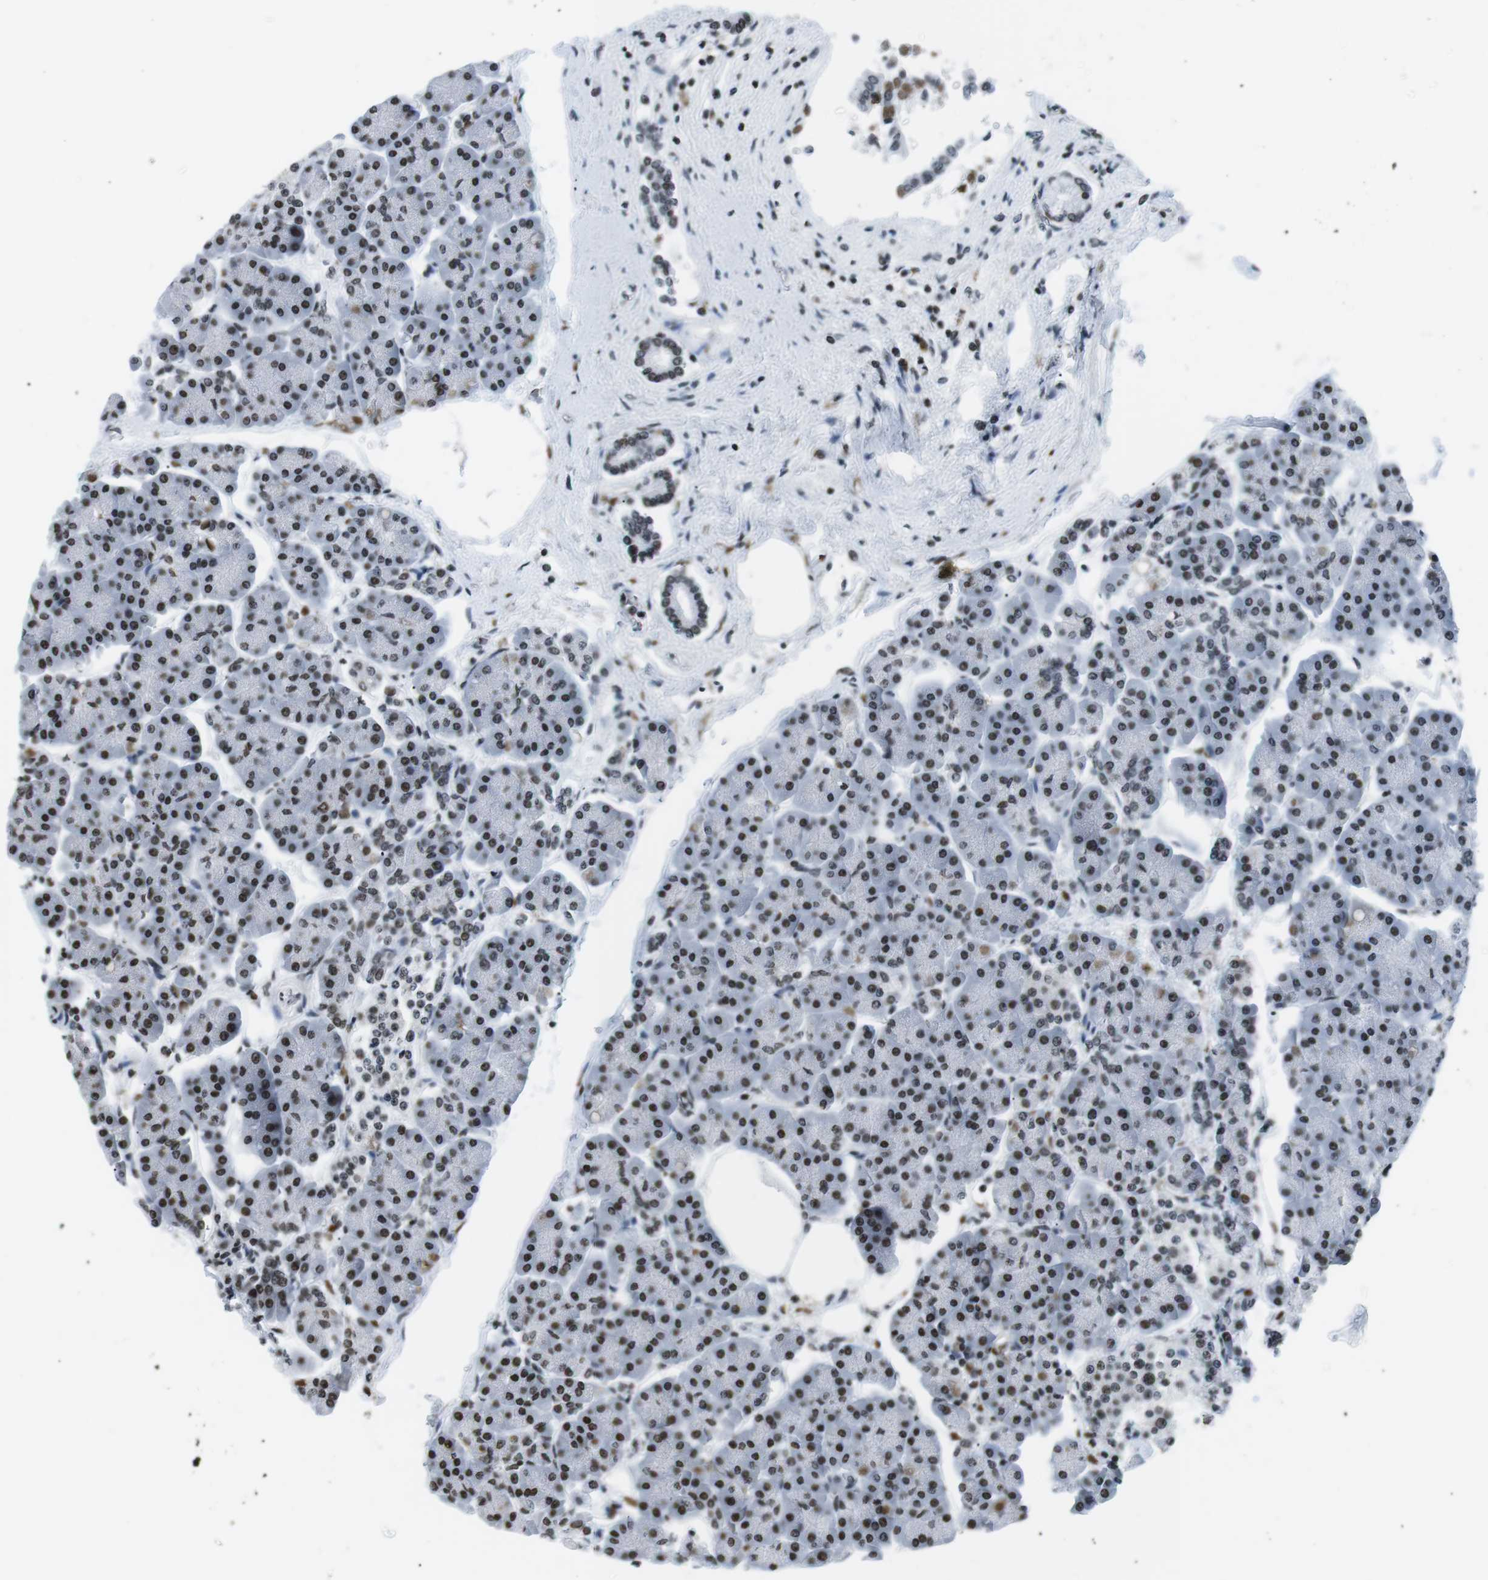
{"staining": {"intensity": "moderate", "quantity": ">75%", "location": "nuclear"}, "tissue": "pancreas", "cell_type": "Exocrine glandular cells", "image_type": "normal", "snomed": [{"axis": "morphology", "description": "Normal tissue, NOS"}, {"axis": "topography", "description": "Pancreas"}], "caption": "A brown stain shows moderate nuclear staining of a protein in exocrine glandular cells of benign human pancreas.", "gene": "E2F2", "patient": {"sex": "female", "age": 70}}